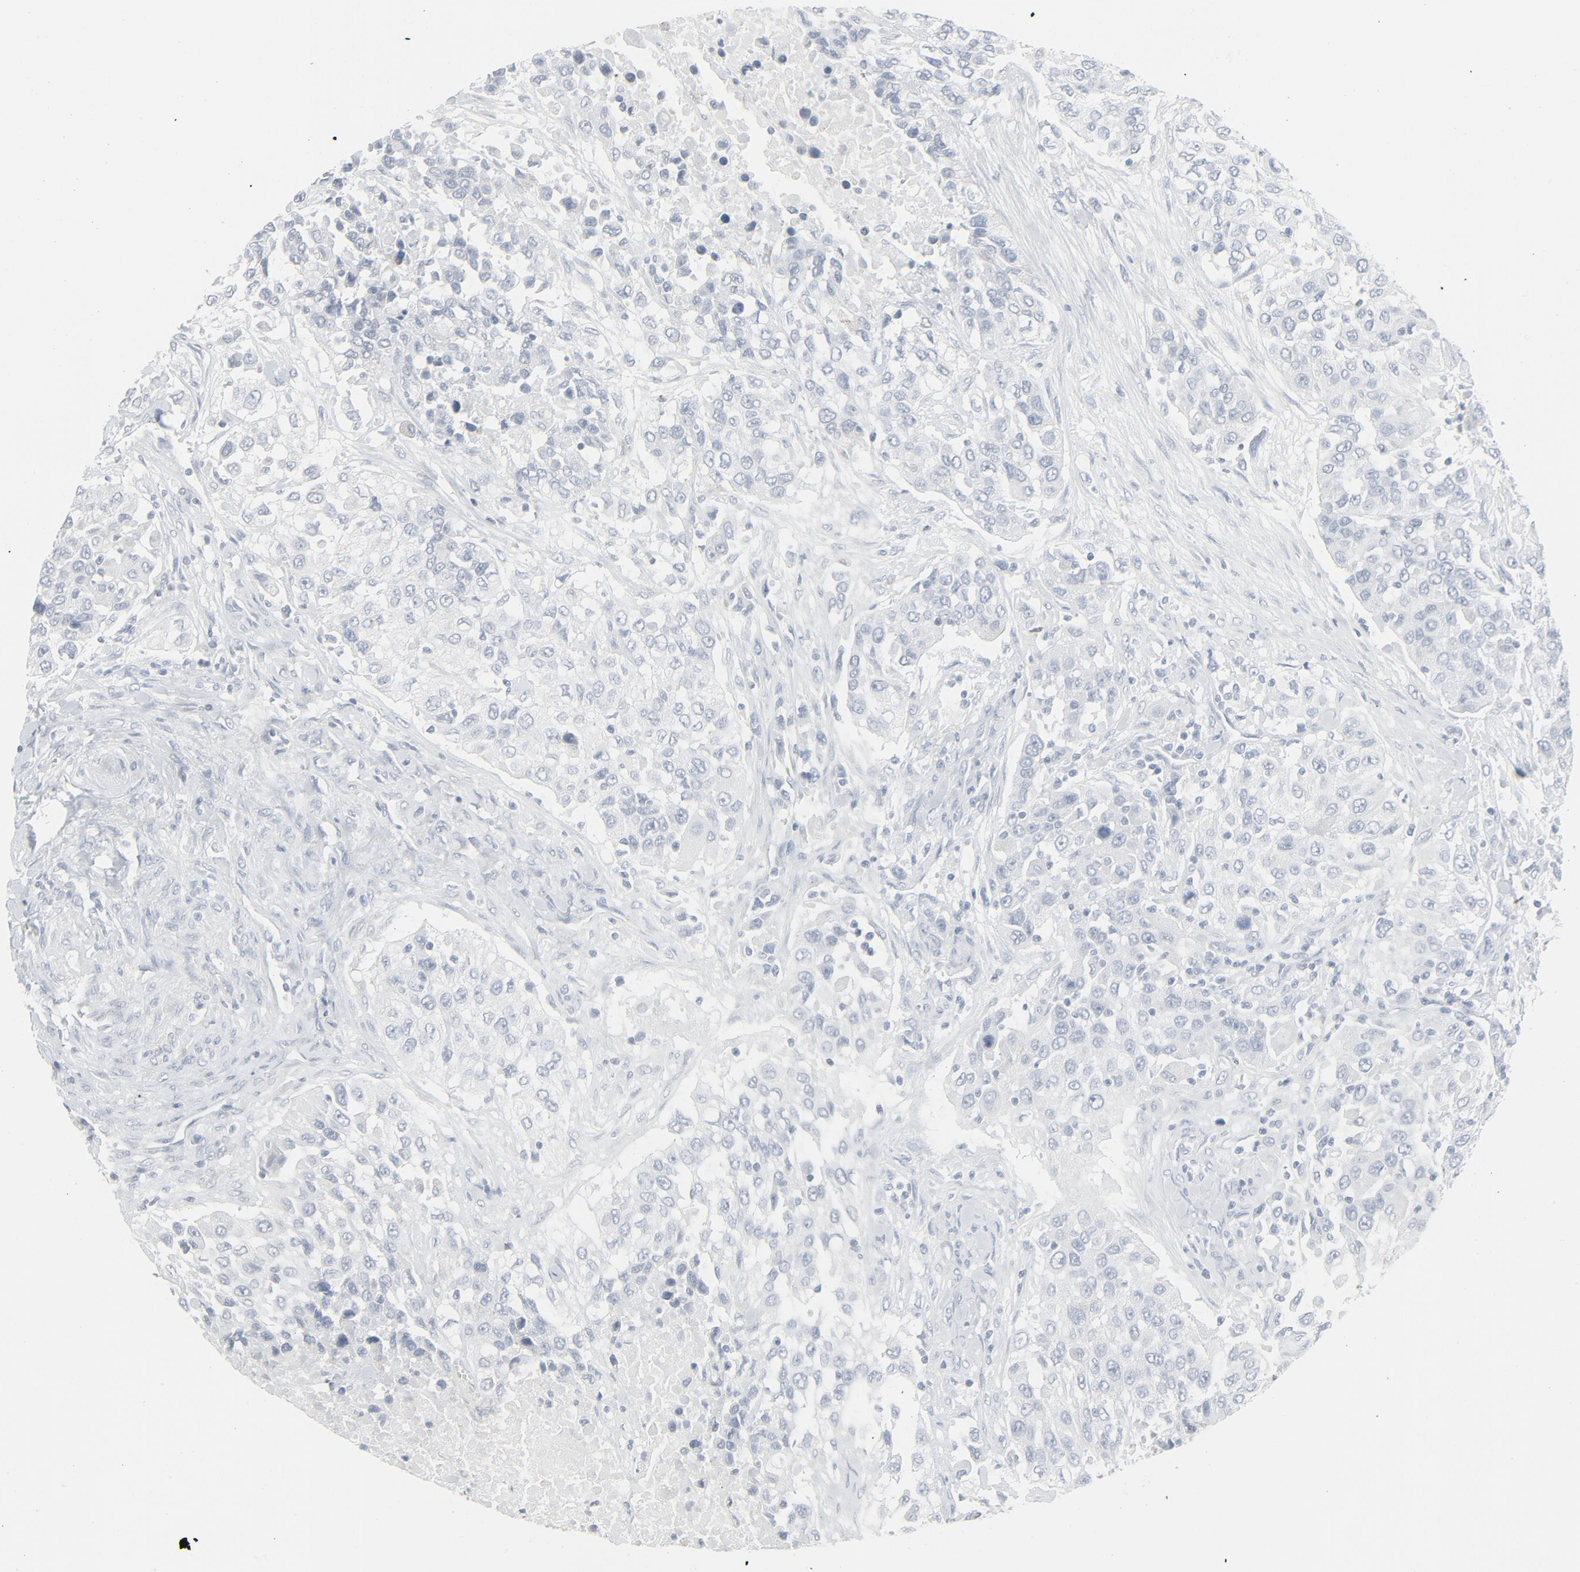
{"staining": {"intensity": "negative", "quantity": "none", "location": "none"}, "tissue": "urothelial cancer", "cell_type": "Tumor cells", "image_type": "cancer", "snomed": [{"axis": "morphology", "description": "Urothelial carcinoma, High grade"}, {"axis": "topography", "description": "Urinary bladder"}], "caption": "Tumor cells show no significant protein staining in urothelial cancer.", "gene": "FGFR3", "patient": {"sex": "female", "age": 80}}